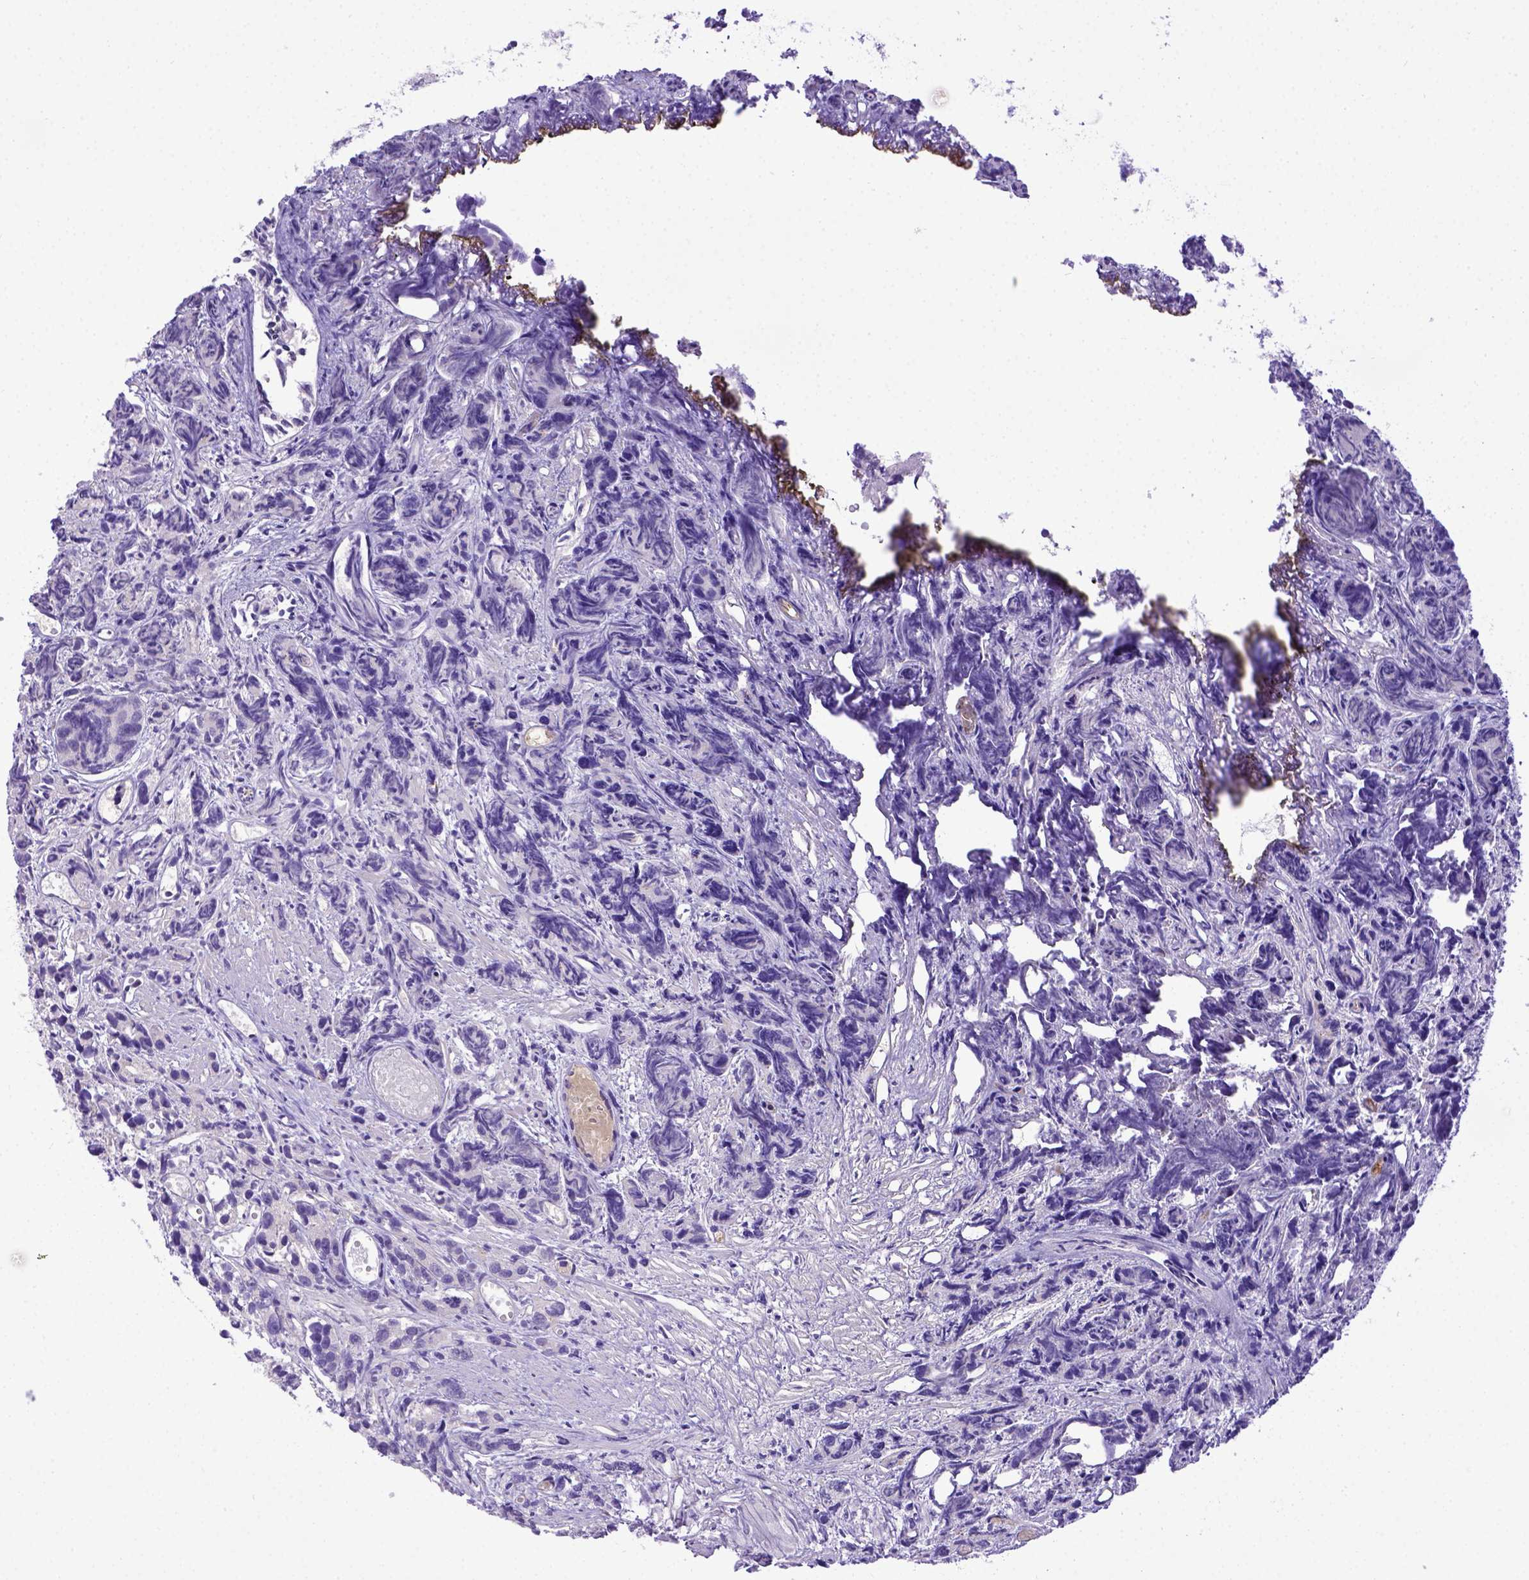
{"staining": {"intensity": "negative", "quantity": "none", "location": "none"}, "tissue": "prostate cancer", "cell_type": "Tumor cells", "image_type": "cancer", "snomed": [{"axis": "morphology", "description": "Adenocarcinoma, High grade"}, {"axis": "topography", "description": "Prostate"}], "caption": "Photomicrograph shows no significant protein staining in tumor cells of prostate cancer.", "gene": "CFAP300", "patient": {"sex": "male", "age": 77}}